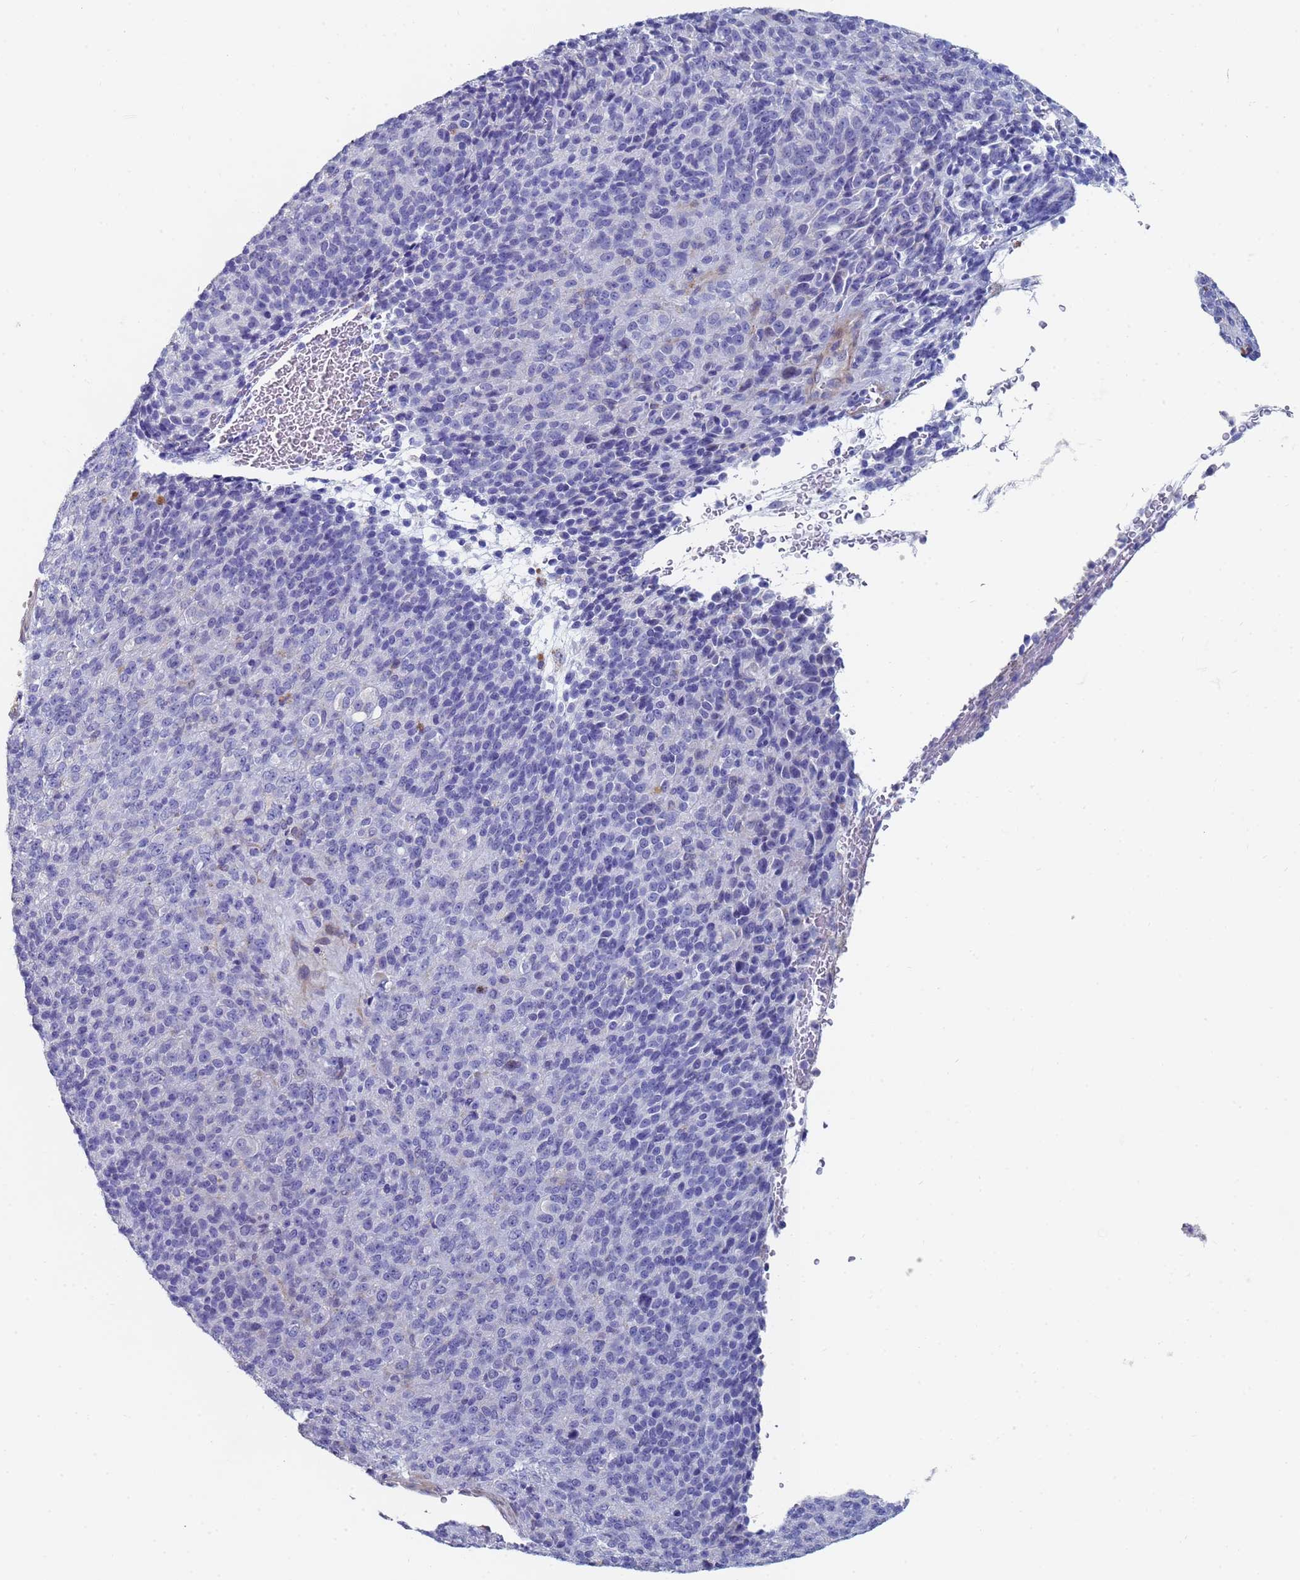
{"staining": {"intensity": "negative", "quantity": "none", "location": "none"}, "tissue": "melanoma", "cell_type": "Tumor cells", "image_type": "cancer", "snomed": [{"axis": "morphology", "description": "Malignant melanoma, Metastatic site"}, {"axis": "topography", "description": "Brain"}], "caption": "Melanoma was stained to show a protein in brown. There is no significant expression in tumor cells. (Immunohistochemistry, brightfield microscopy, high magnification).", "gene": "ABCA8", "patient": {"sex": "female", "age": 56}}